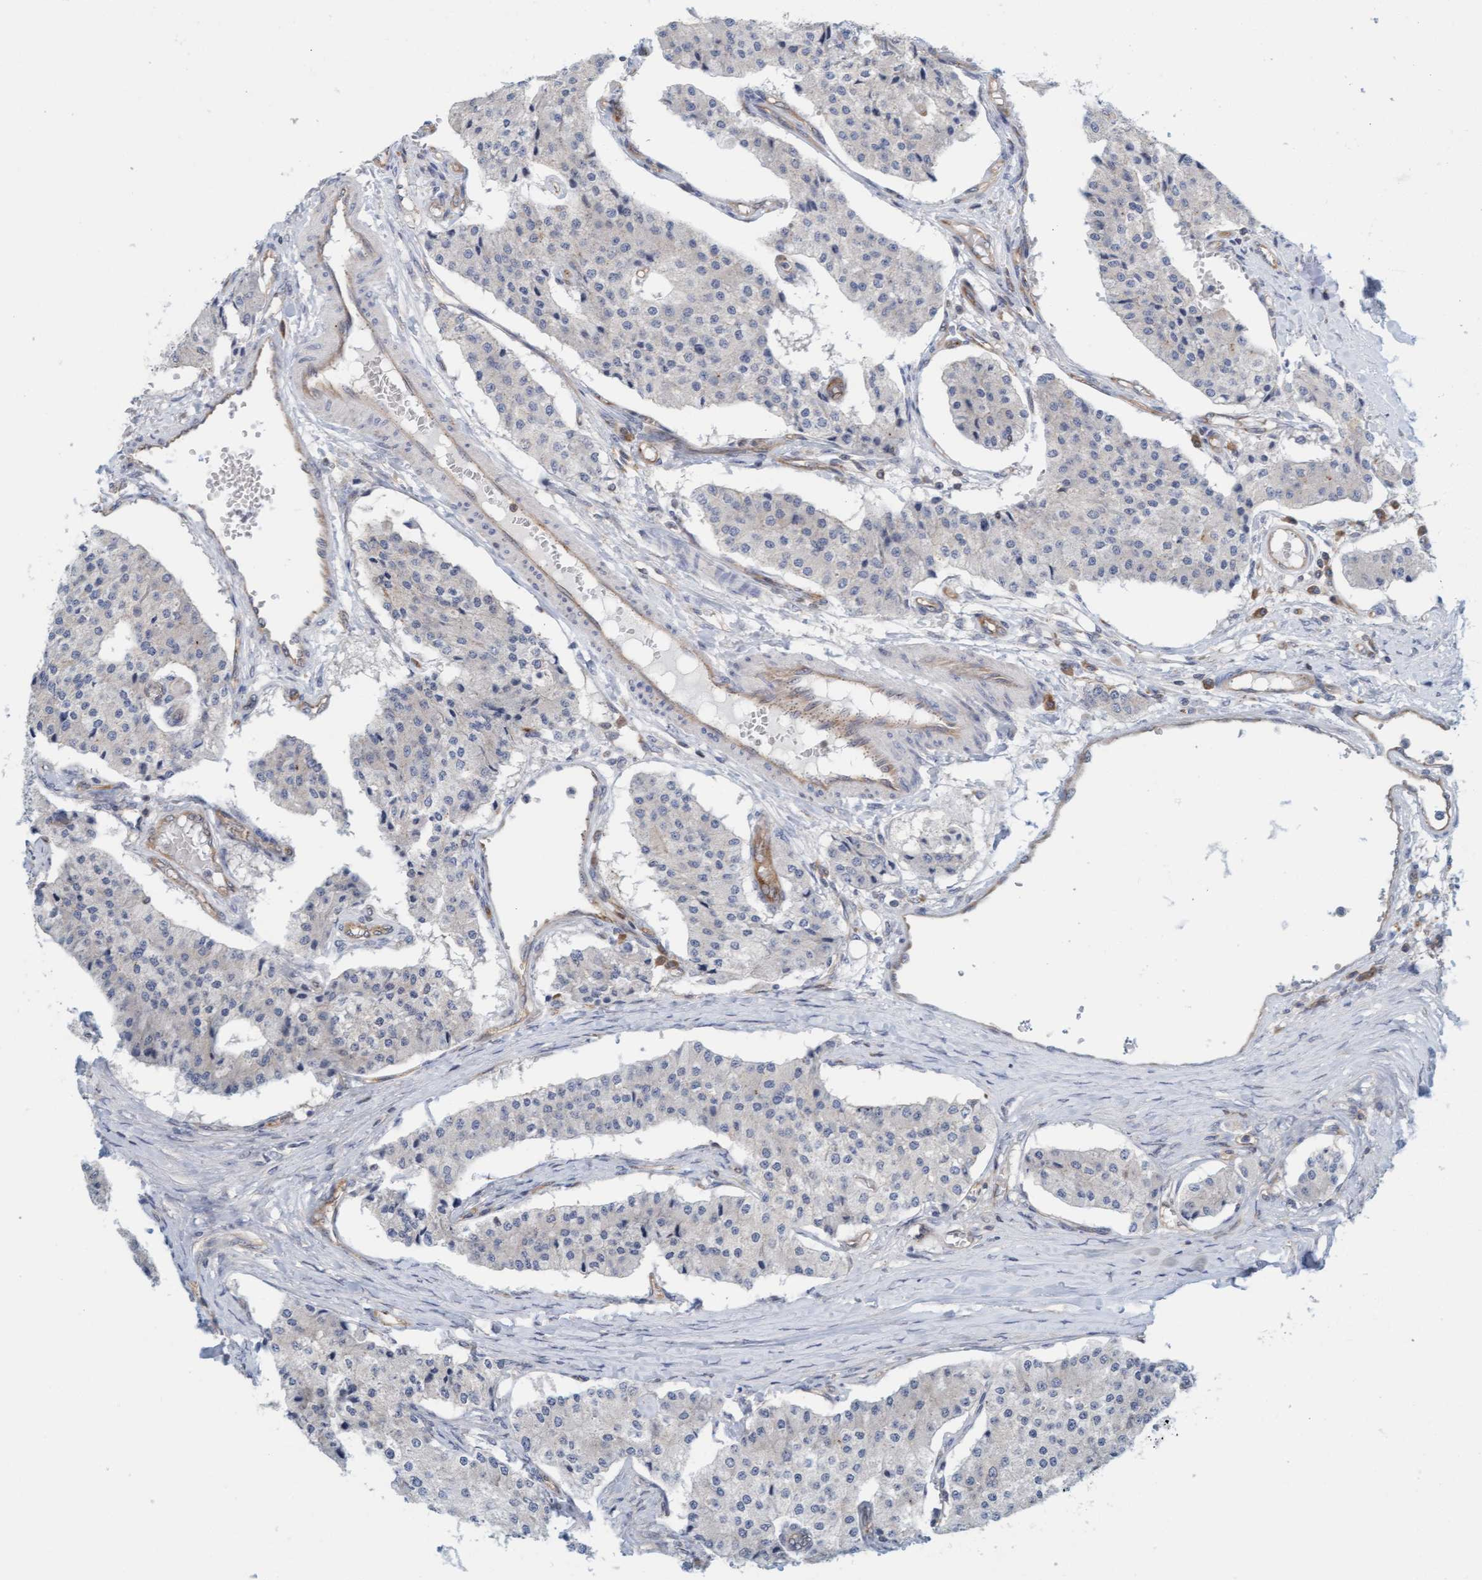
{"staining": {"intensity": "negative", "quantity": "none", "location": "none"}, "tissue": "carcinoid", "cell_type": "Tumor cells", "image_type": "cancer", "snomed": [{"axis": "morphology", "description": "Carcinoid, malignant, NOS"}, {"axis": "topography", "description": "Colon"}], "caption": "Photomicrograph shows no protein positivity in tumor cells of carcinoid (malignant) tissue.", "gene": "PRKD2", "patient": {"sex": "female", "age": 52}}